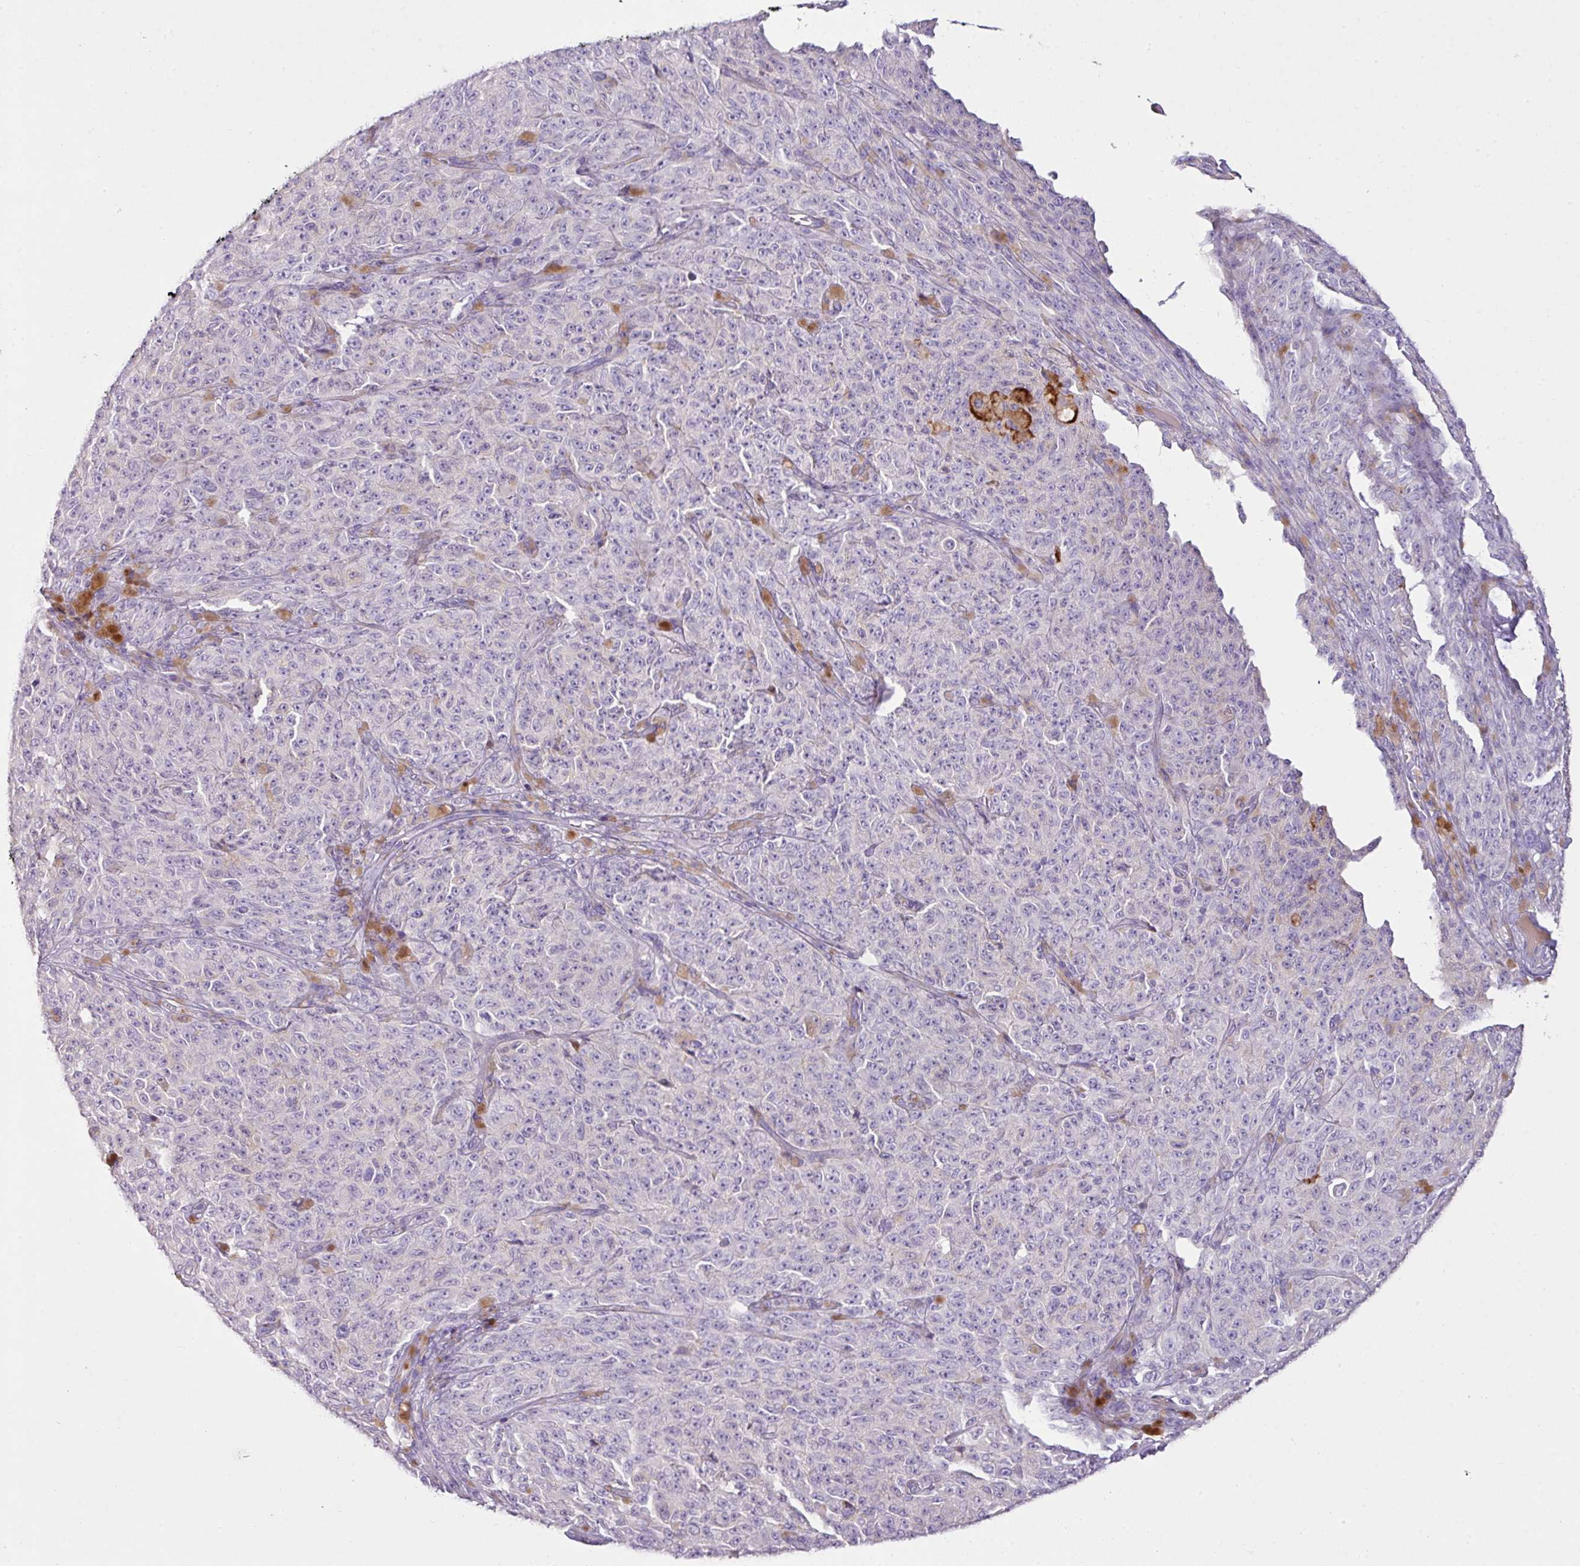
{"staining": {"intensity": "negative", "quantity": "none", "location": "none"}, "tissue": "melanoma", "cell_type": "Tumor cells", "image_type": "cancer", "snomed": [{"axis": "morphology", "description": "Malignant melanoma, NOS"}, {"axis": "topography", "description": "Skin"}], "caption": "A photomicrograph of human melanoma is negative for staining in tumor cells.", "gene": "OR6C6", "patient": {"sex": "female", "age": 82}}